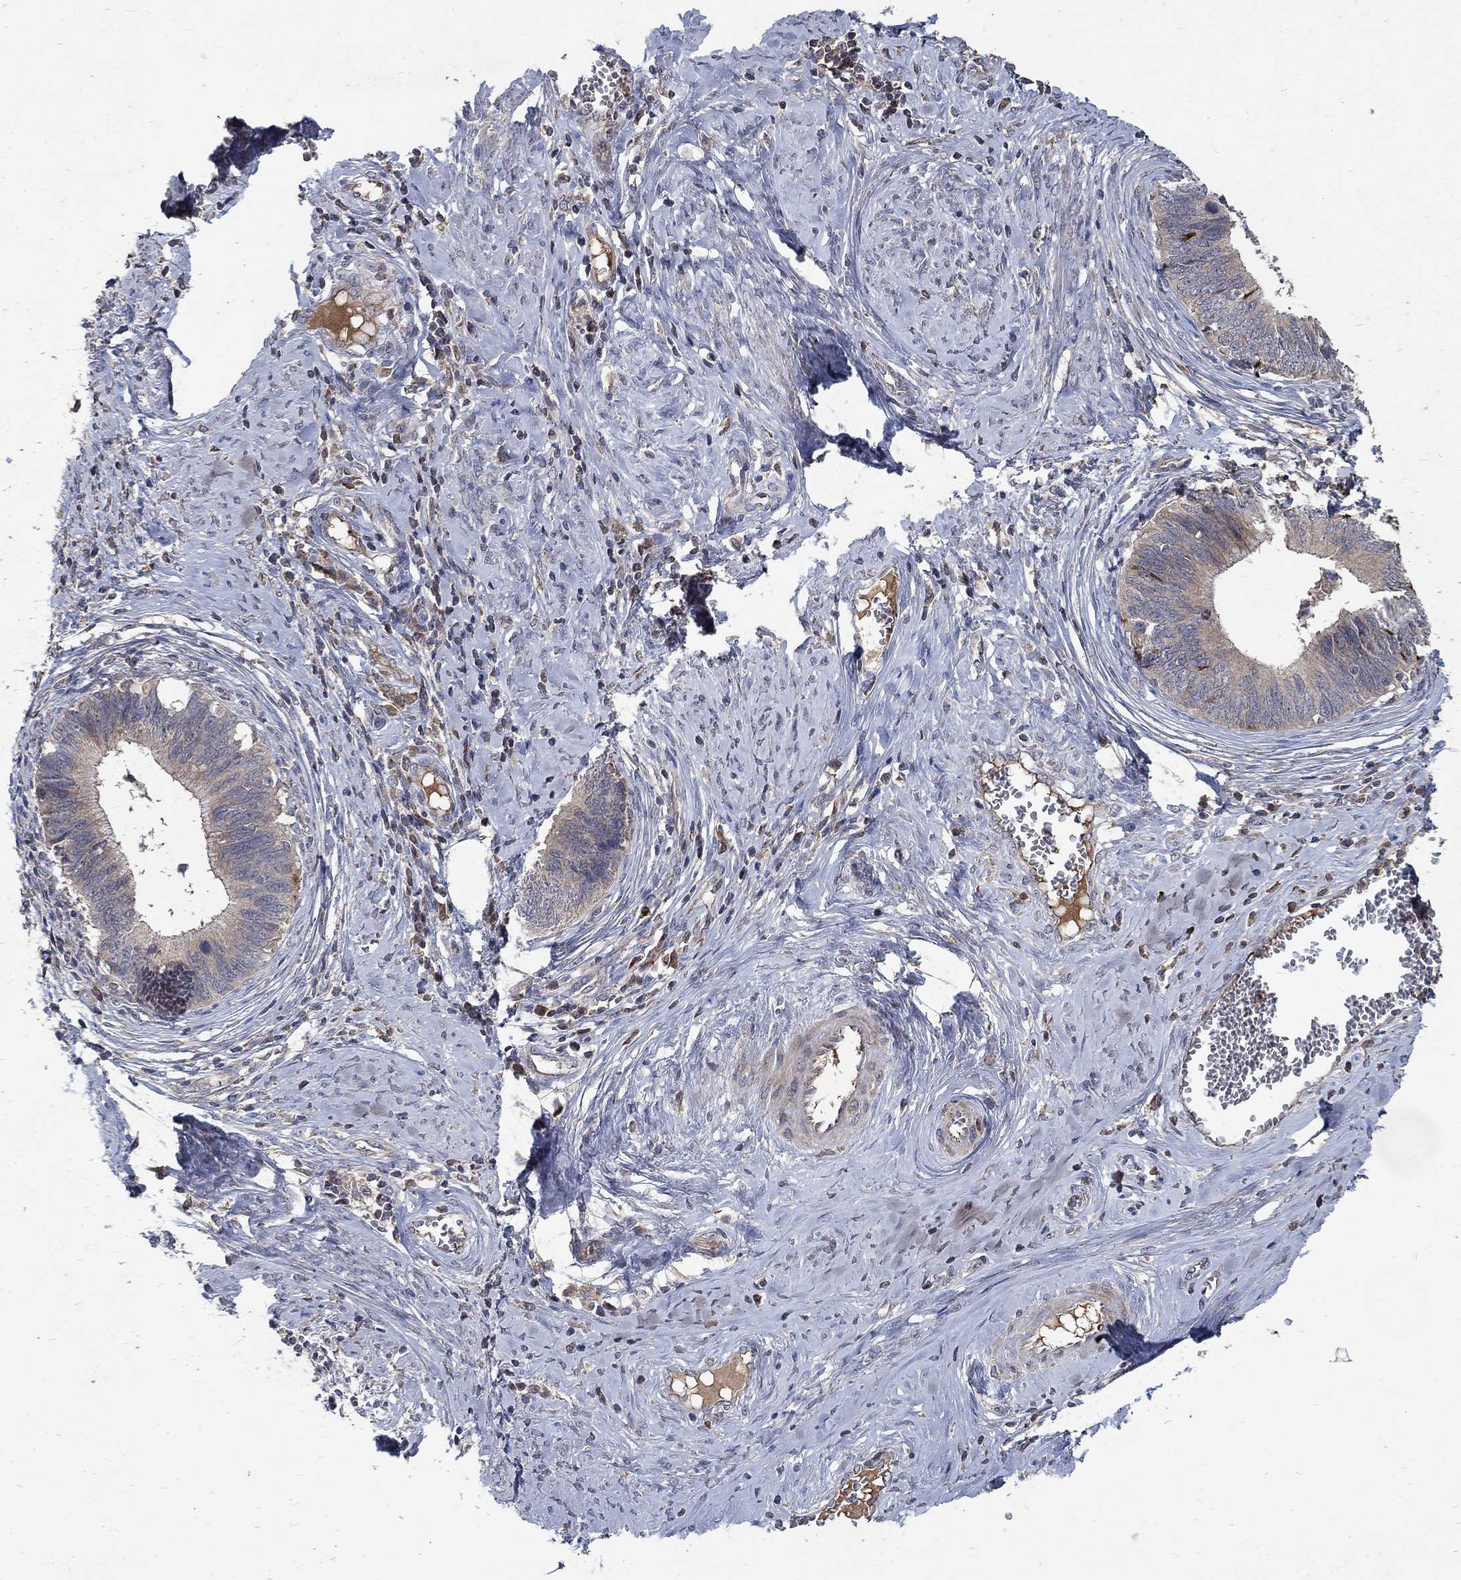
{"staining": {"intensity": "strong", "quantity": "<25%", "location": "cytoplasmic/membranous"}, "tissue": "cervical cancer", "cell_type": "Tumor cells", "image_type": "cancer", "snomed": [{"axis": "morphology", "description": "Adenocarcinoma, NOS"}, {"axis": "topography", "description": "Cervix"}], "caption": "Brown immunohistochemical staining in adenocarcinoma (cervical) exhibits strong cytoplasmic/membranous staining in approximately <25% of tumor cells. The staining was performed using DAB (3,3'-diaminobenzidine) to visualize the protein expression in brown, while the nuclei were stained in blue with hematoxylin (Magnification: 20x).", "gene": "C17orf75", "patient": {"sex": "female", "age": 42}}